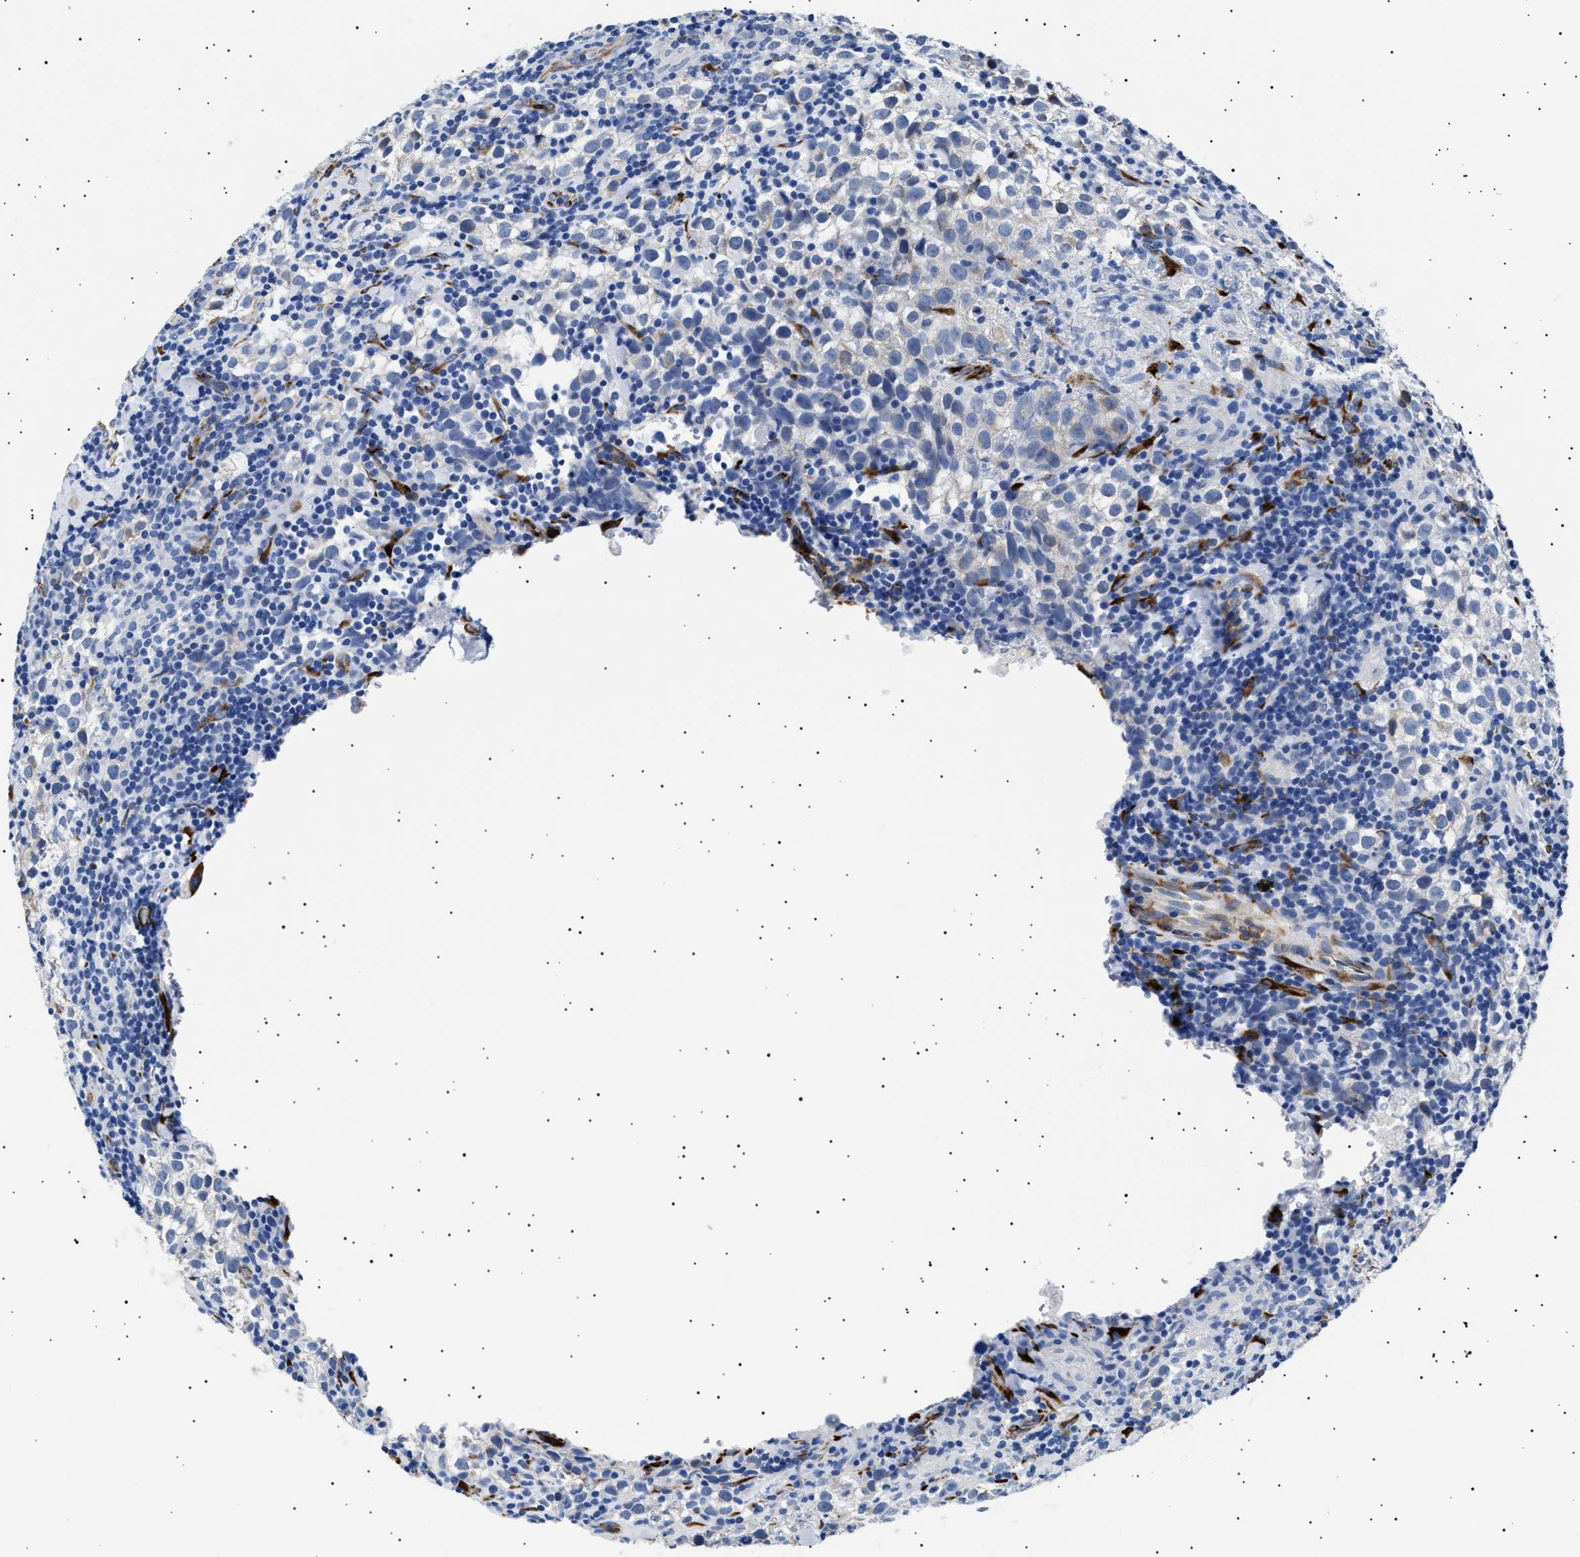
{"staining": {"intensity": "negative", "quantity": "none", "location": "none"}, "tissue": "testis cancer", "cell_type": "Tumor cells", "image_type": "cancer", "snomed": [{"axis": "morphology", "description": "Seminoma, NOS"}, {"axis": "morphology", "description": "Carcinoma, Embryonal, NOS"}, {"axis": "topography", "description": "Testis"}], "caption": "A histopathology image of testis cancer (embryonal carcinoma) stained for a protein displays no brown staining in tumor cells.", "gene": "HEMGN", "patient": {"sex": "male", "age": 36}}